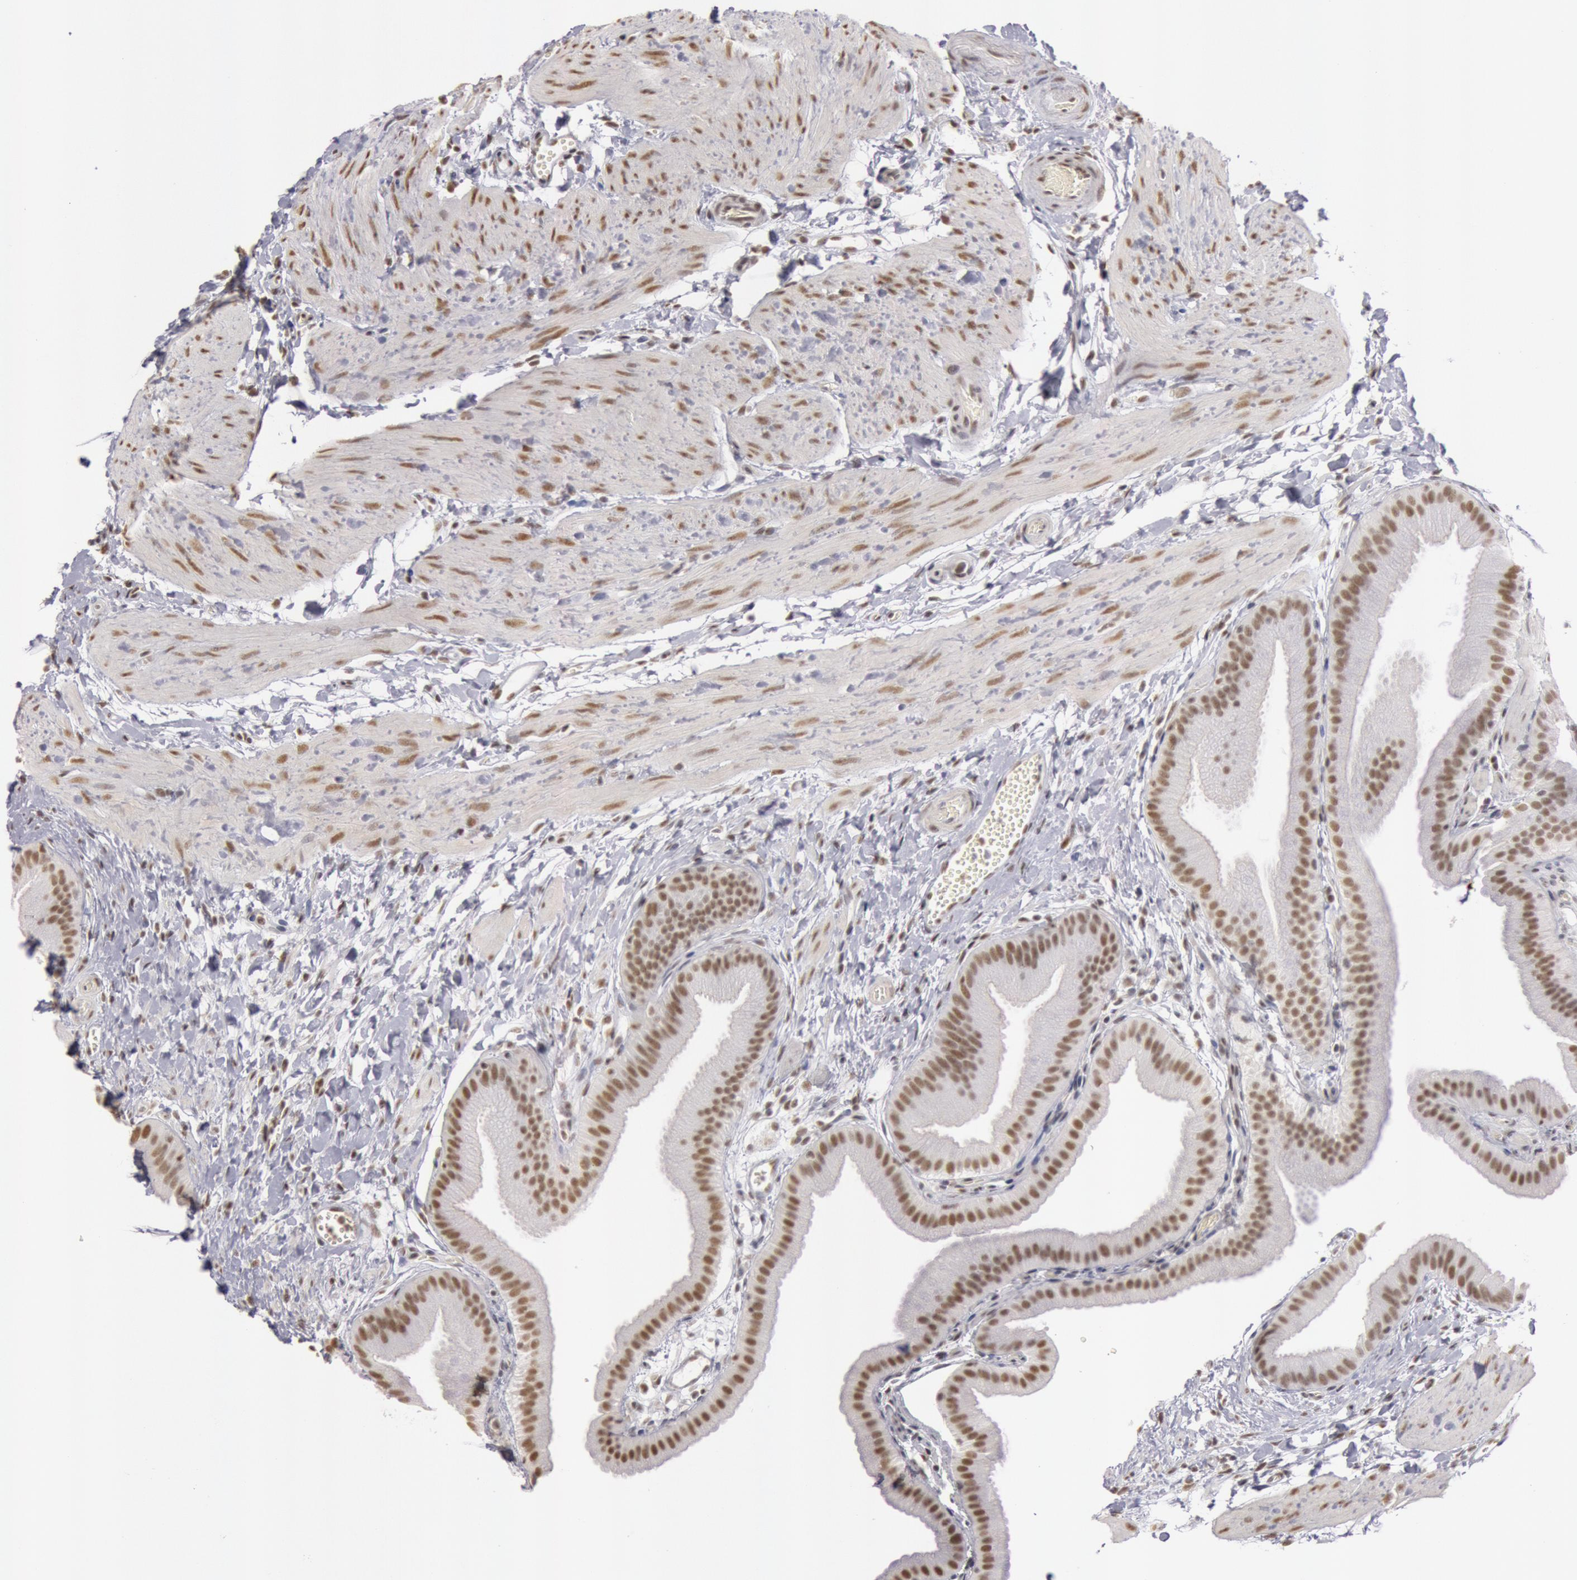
{"staining": {"intensity": "moderate", "quantity": ">75%", "location": "nuclear"}, "tissue": "gallbladder", "cell_type": "Glandular cells", "image_type": "normal", "snomed": [{"axis": "morphology", "description": "Normal tissue, NOS"}, {"axis": "topography", "description": "Gallbladder"}], "caption": "High-magnification brightfield microscopy of normal gallbladder stained with DAB (brown) and counterstained with hematoxylin (blue). glandular cells exhibit moderate nuclear expression is seen in approximately>75% of cells. (Stains: DAB in brown, nuclei in blue, Microscopy: brightfield microscopy at high magnification).", "gene": "ESS2", "patient": {"sex": "female", "age": 63}}